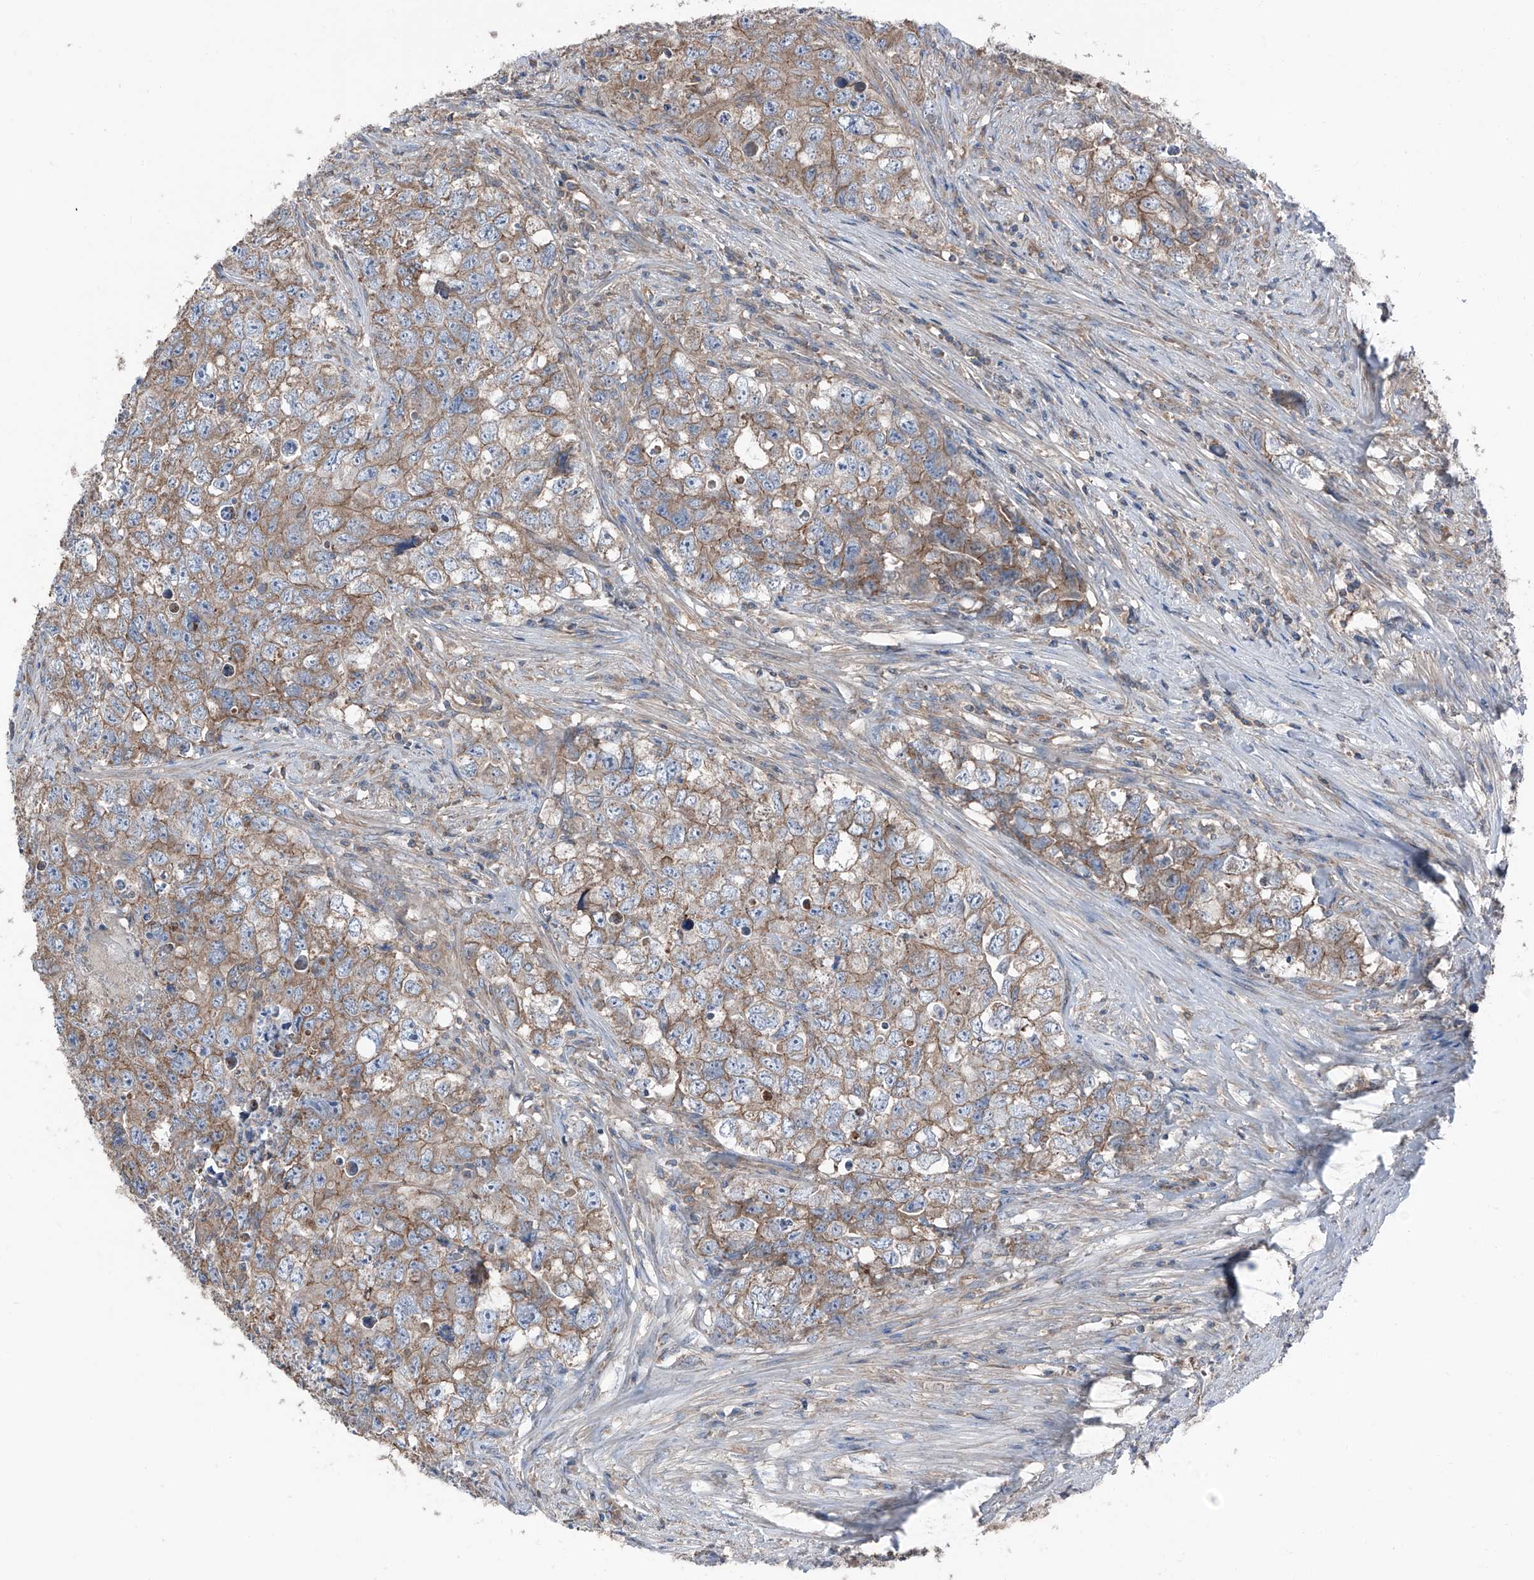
{"staining": {"intensity": "moderate", "quantity": ">75%", "location": "cytoplasmic/membranous"}, "tissue": "testis cancer", "cell_type": "Tumor cells", "image_type": "cancer", "snomed": [{"axis": "morphology", "description": "Seminoma, NOS"}, {"axis": "morphology", "description": "Carcinoma, Embryonal, NOS"}, {"axis": "topography", "description": "Testis"}], "caption": "Moderate cytoplasmic/membranous protein expression is appreciated in approximately >75% of tumor cells in embryonal carcinoma (testis). (DAB IHC with brightfield microscopy, high magnification).", "gene": "GPR142", "patient": {"sex": "male", "age": 43}}